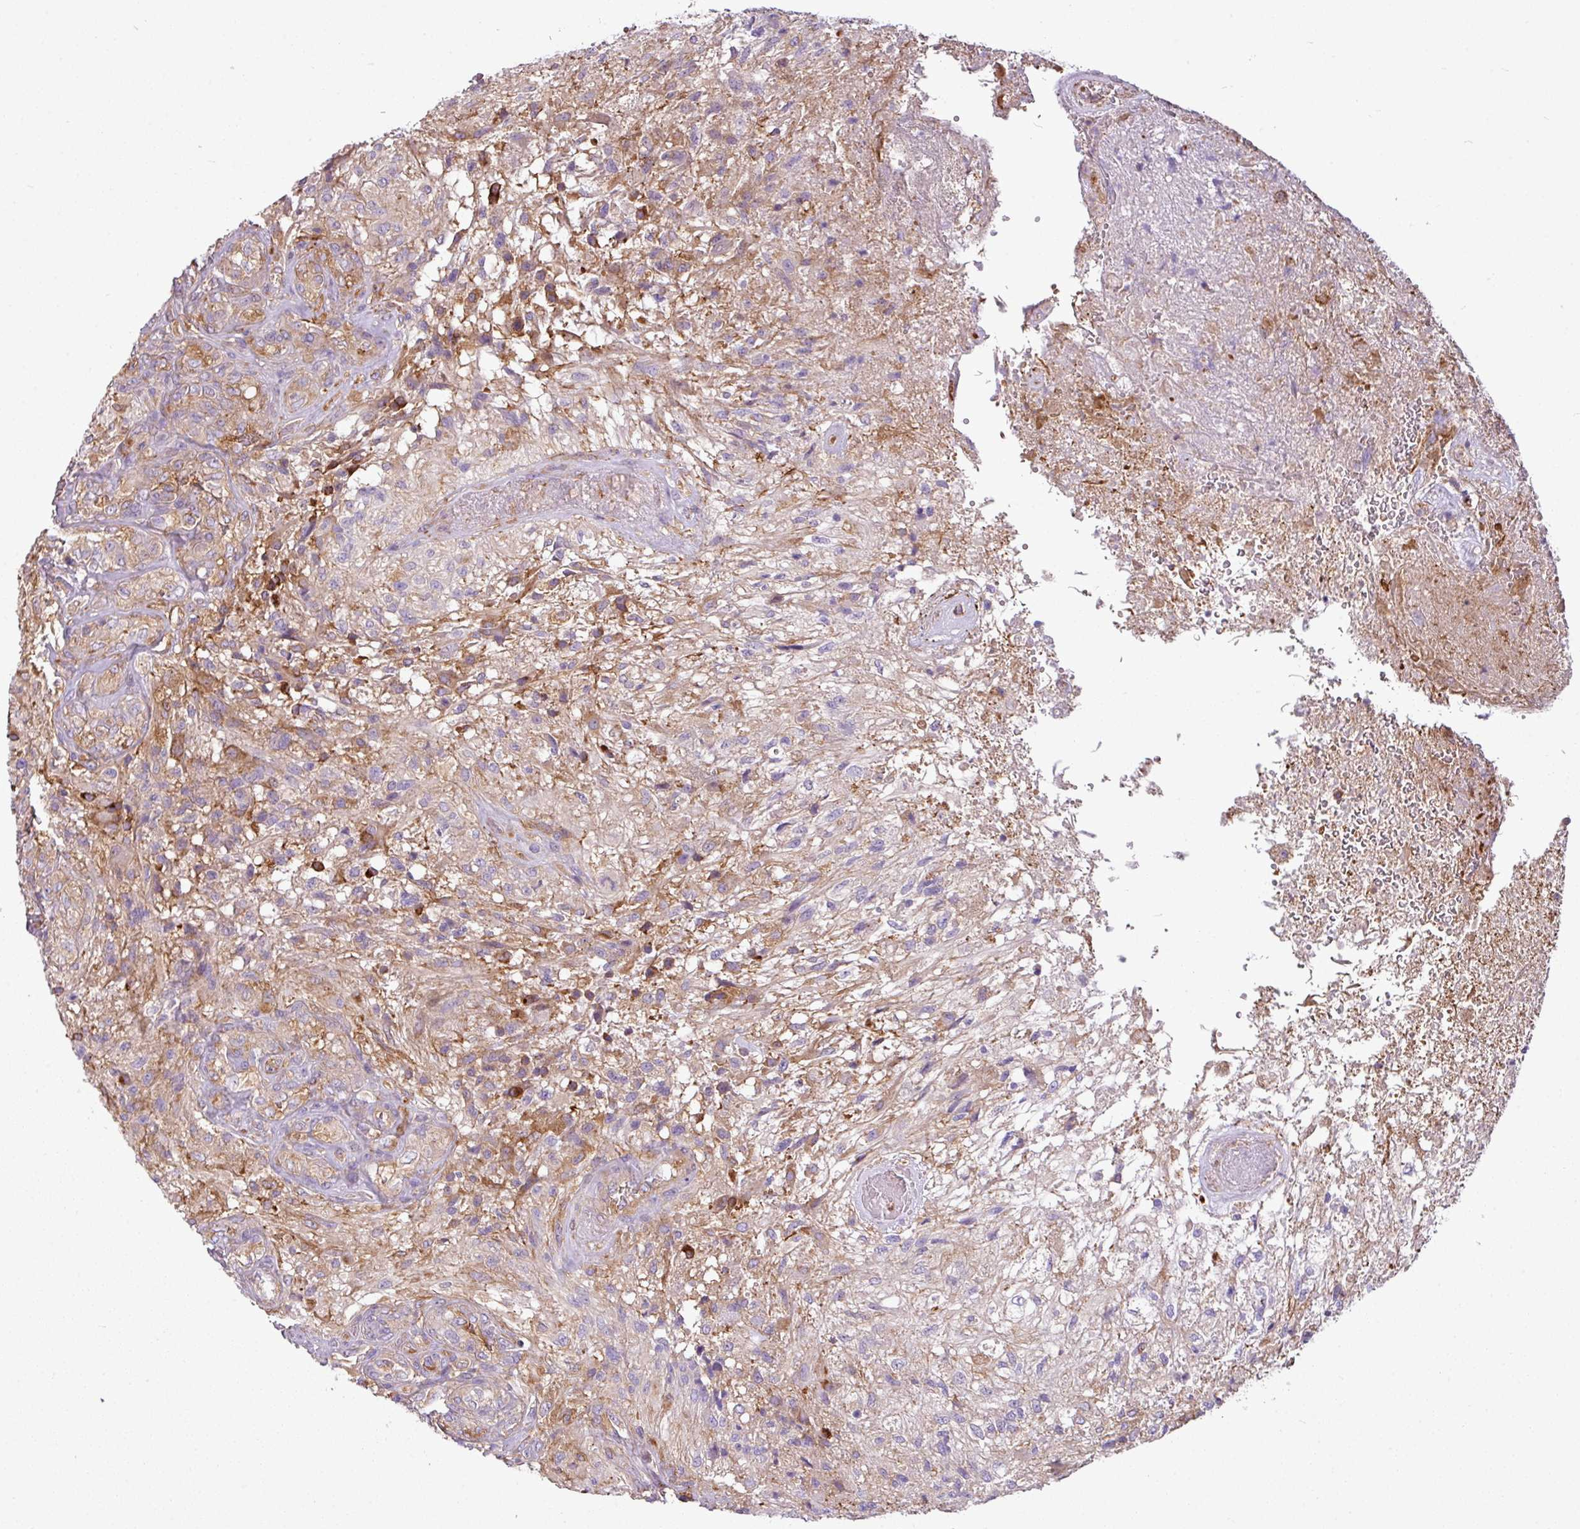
{"staining": {"intensity": "moderate", "quantity": "25%-75%", "location": "cytoplasmic/membranous"}, "tissue": "glioma", "cell_type": "Tumor cells", "image_type": "cancer", "snomed": [{"axis": "morphology", "description": "Glioma, malignant, High grade"}, {"axis": "topography", "description": "Brain"}], "caption": "A medium amount of moderate cytoplasmic/membranous staining is appreciated in about 25%-75% of tumor cells in glioma tissue. The protein of interest is shown in brown color, while the nuclei are stained blue.", "gene": "XNDC1N", "patient": {"sex": "male", "age": 56}}